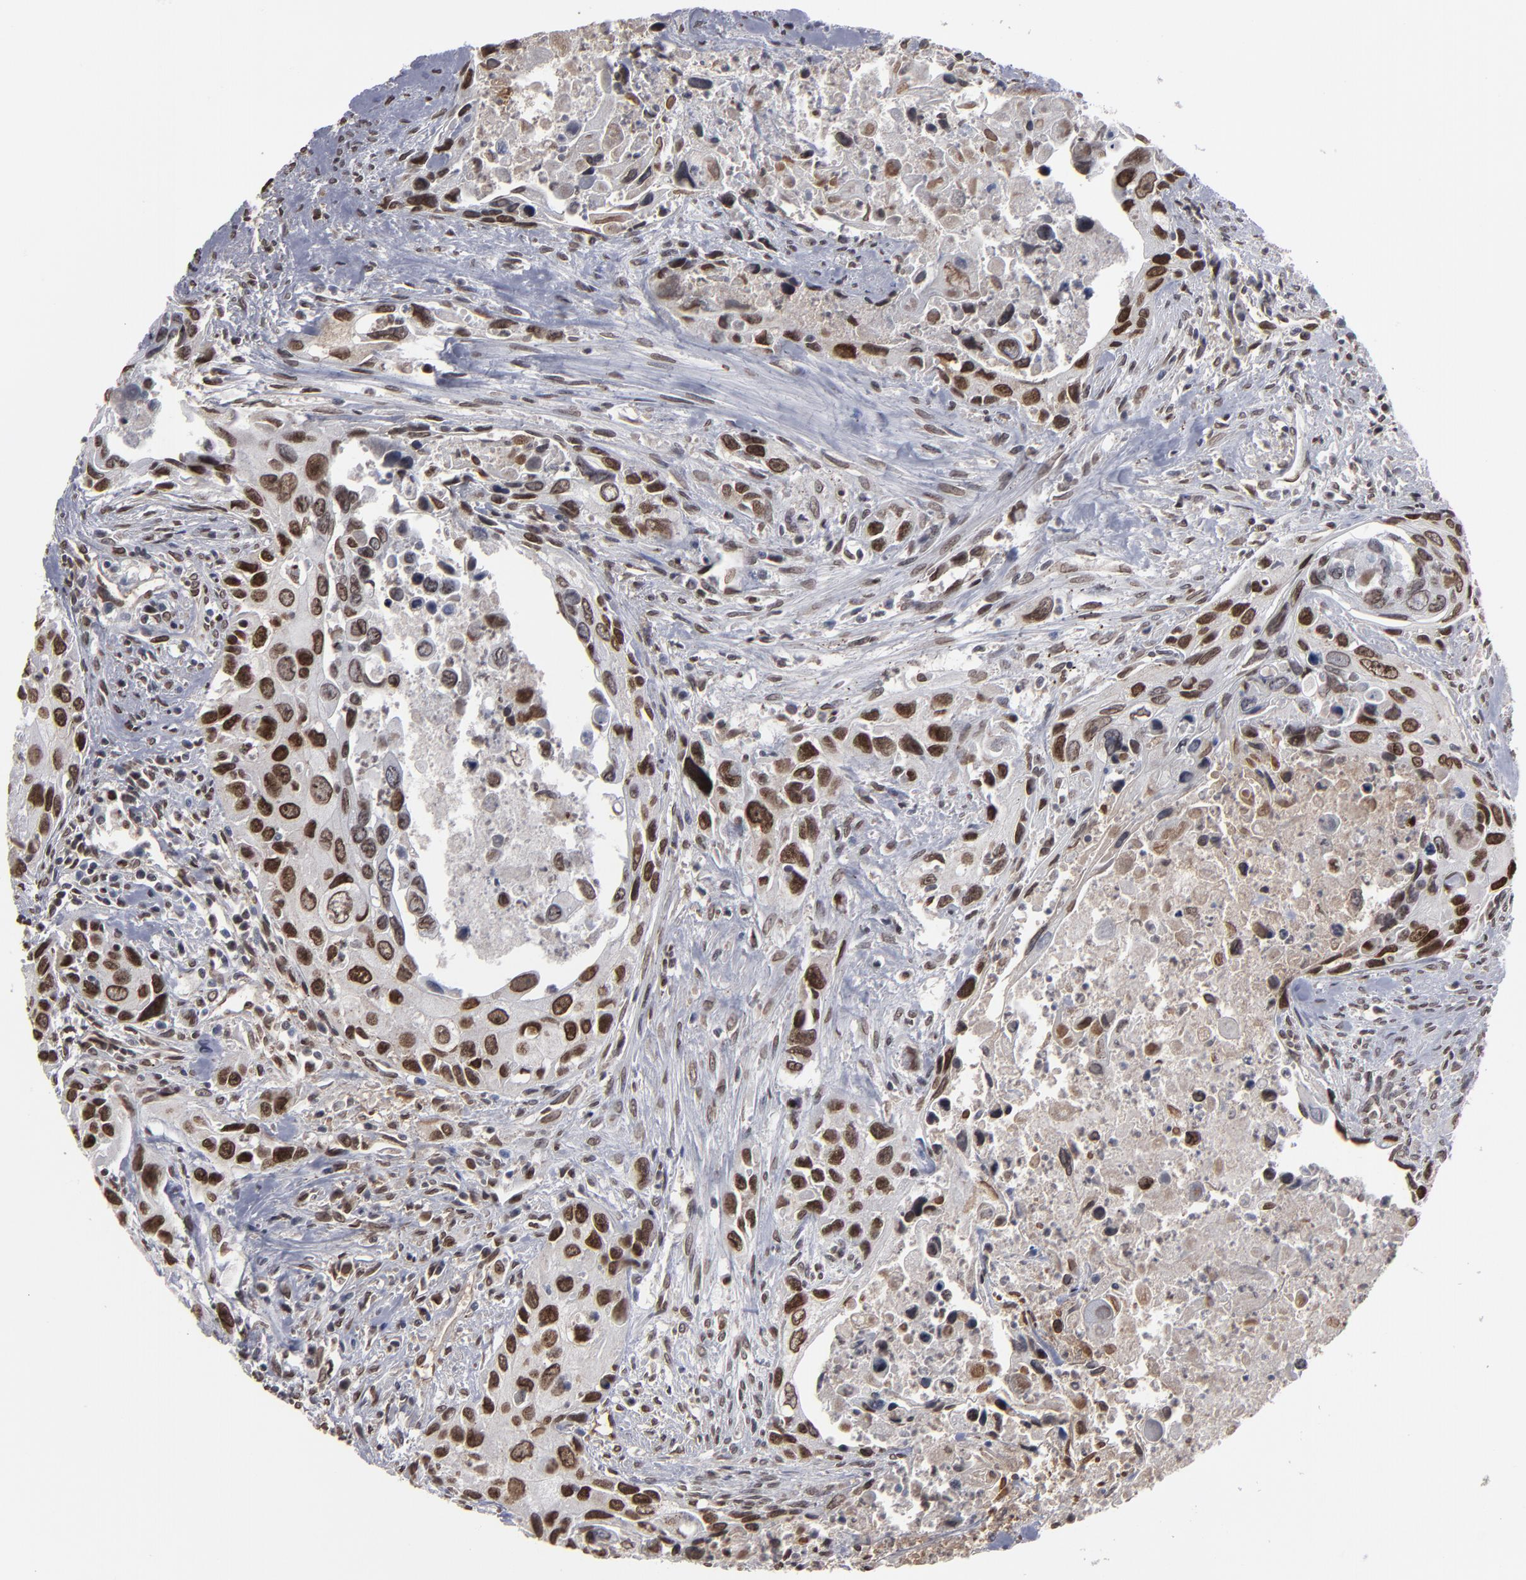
{"staining": {"intensity": "strong", "quantity": ">75%", "location": "nuclear"}, "tissue": "urothelial cancer", "cell_type": "Tumor cells", "image_type": "cancer", "snomed": [{"axis": "morphology", "description": "Urothelial carcinoma, High grade"}, {"axis": "topography", "description": "Urinary bladder"}], "caption": "Protein staining of urothelial carcinoma (high-grade) tissue reveals strong nuclear positivity in approximately >75% of tumor cells.", "gene": "BAZ1A", "patient": {"sex": "male", "age": 71}}